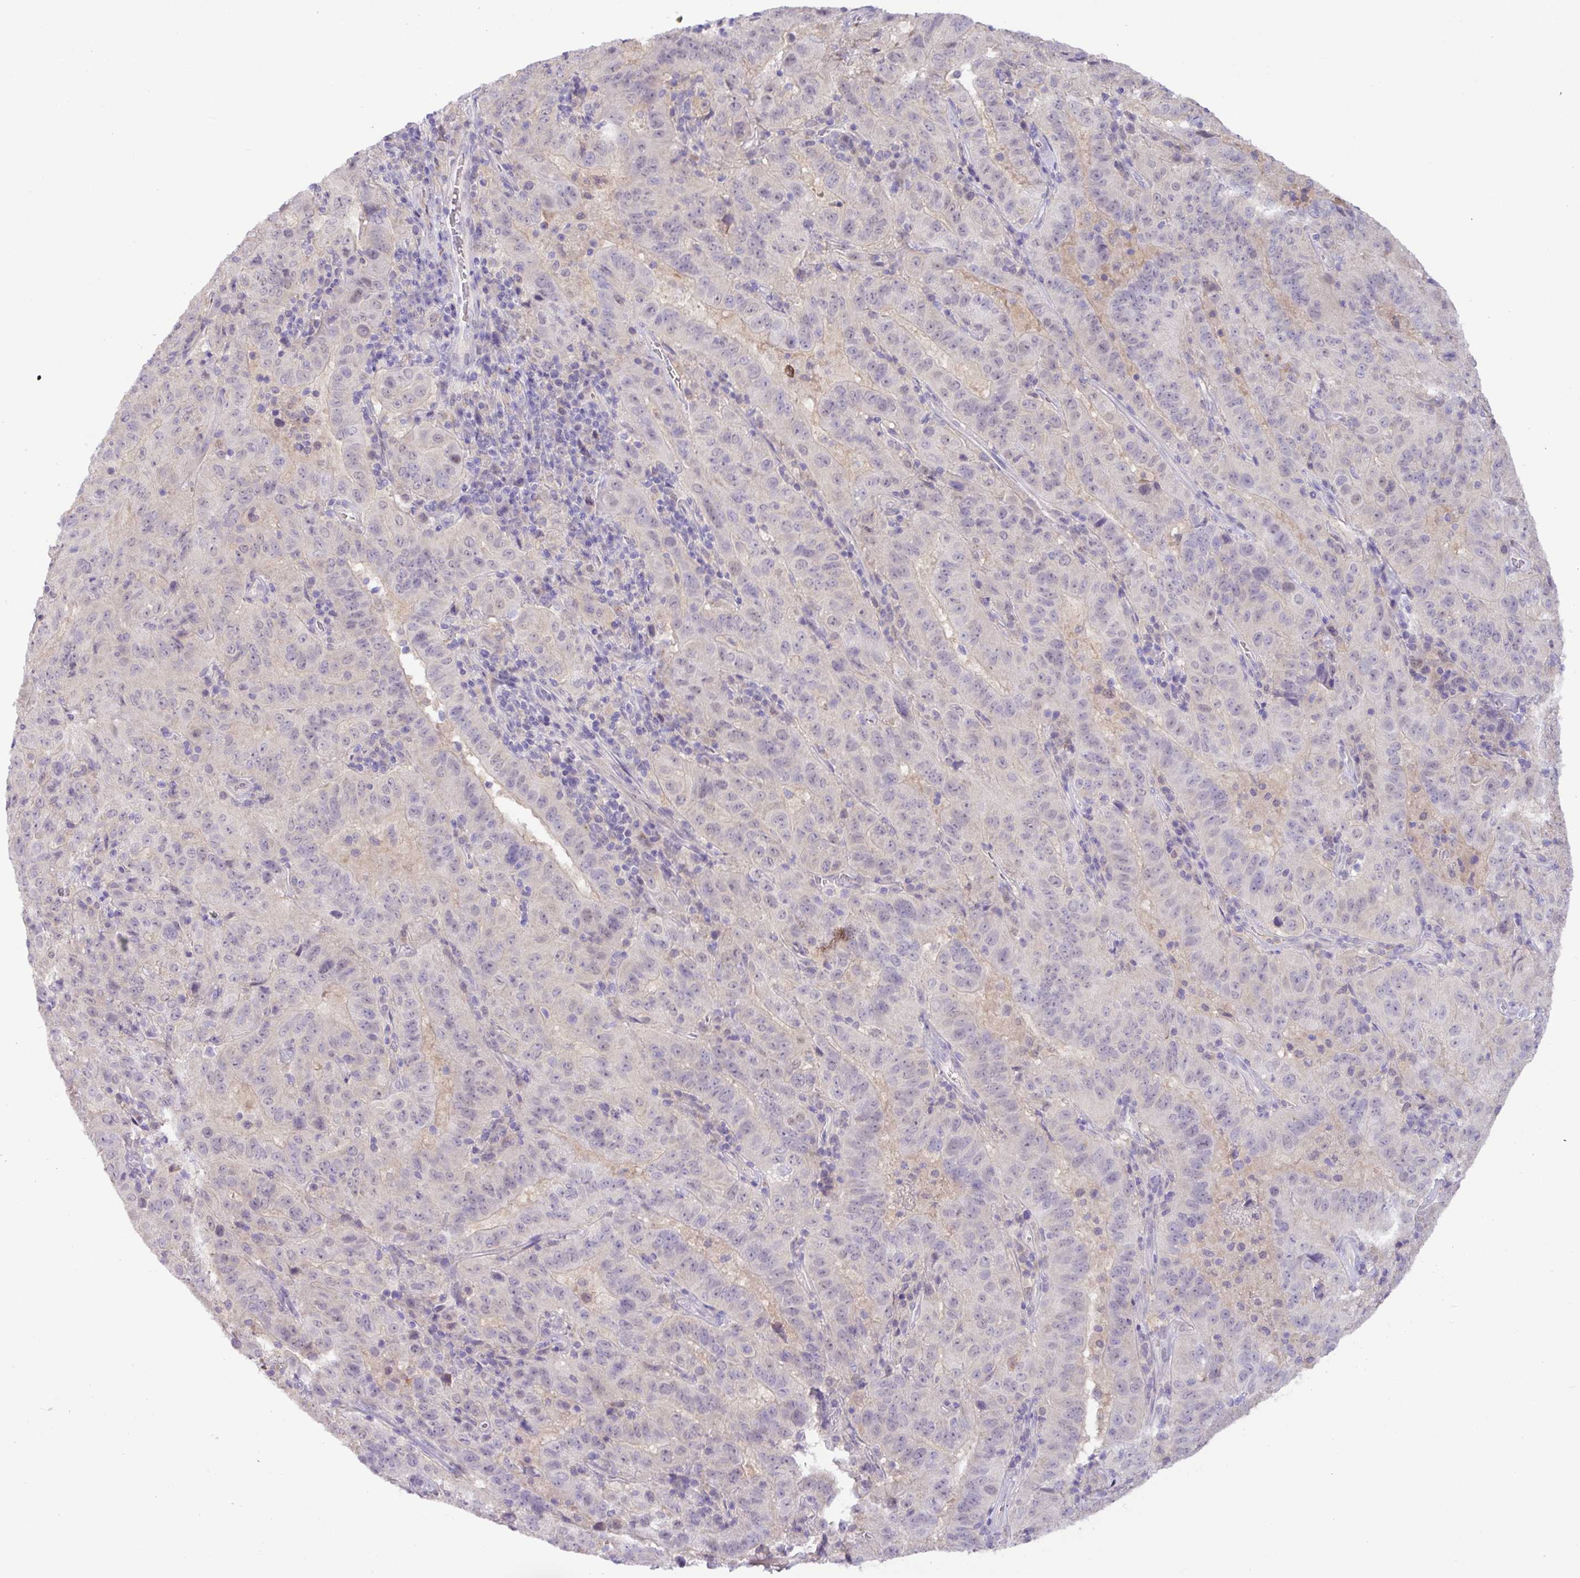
{"staining": {"intensity": "negative", "quantity": "none", "location": "none"}, "tissue": "pancreatic cancer", "cell_type": "Tumor cells", "image_type": "cancer", "snomed": [{"axis": "morphology", "description": "Adenocarcinoma, NOS"}, {"axis": "topography", "description": "Pancreas"}], "caption": "This is a image of IHC staining of adenocarcinoma (pancreatic), which shows no staining in tumor cells. Nuclei are stained in blue.", "gene": "TONSL", "patient": {"sex": "male", "age": 63}}